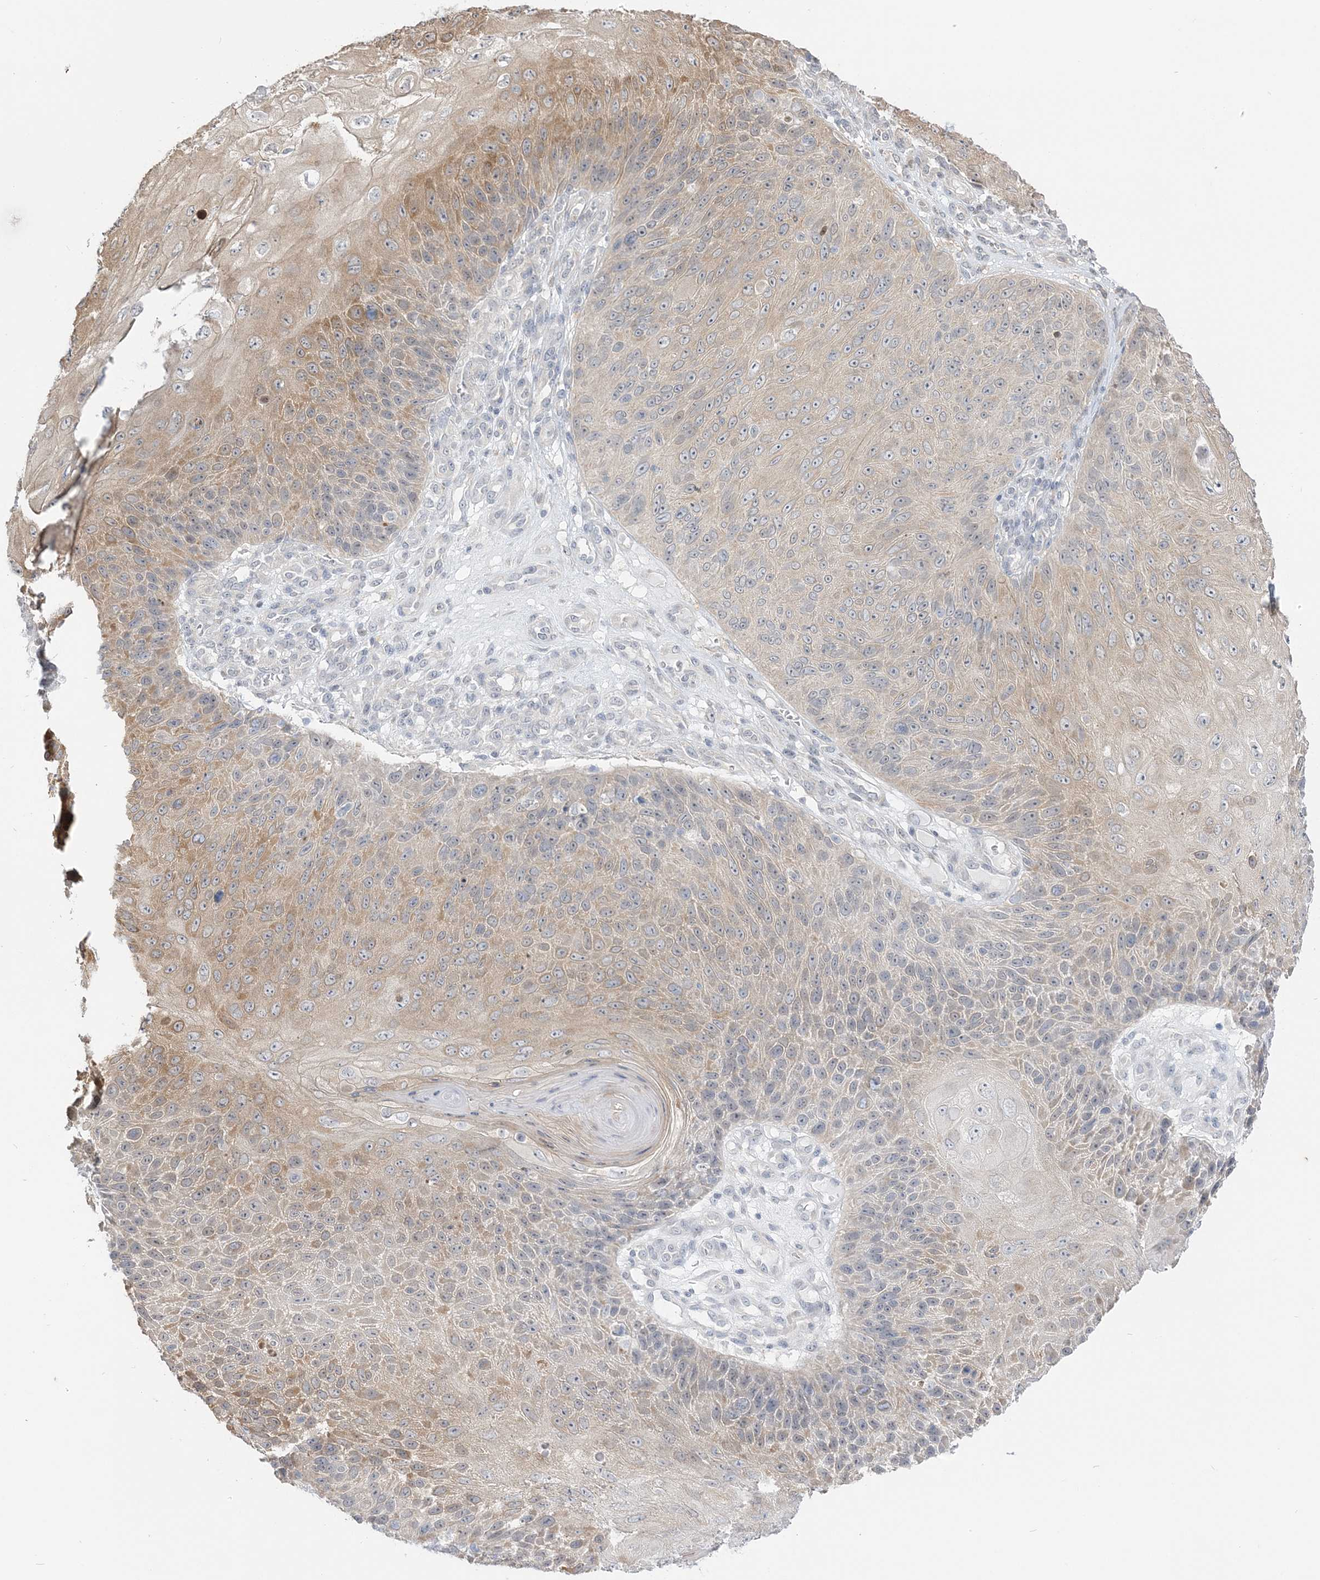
{"staining": {"intensity": "moderate", "quantity": "<25%", "location": "cytoplasmic/membranous"}, "tissue": "skin cancer", "cell_type": "Tumor cells", "image_type": "cancer", "snomed": [{"axis": "morphology", "description": "Squamous cell carcinoma, NOS"}, {"axis": "topography", "description": "Skin"}], "caption": "A low amount of moderate cytoplasmic/membranous positivity is identified in approximately <25% of tumor cells in skin cancer tissue.", "gene": "THADA", "patient": {"sex": "female", "age": 88}}